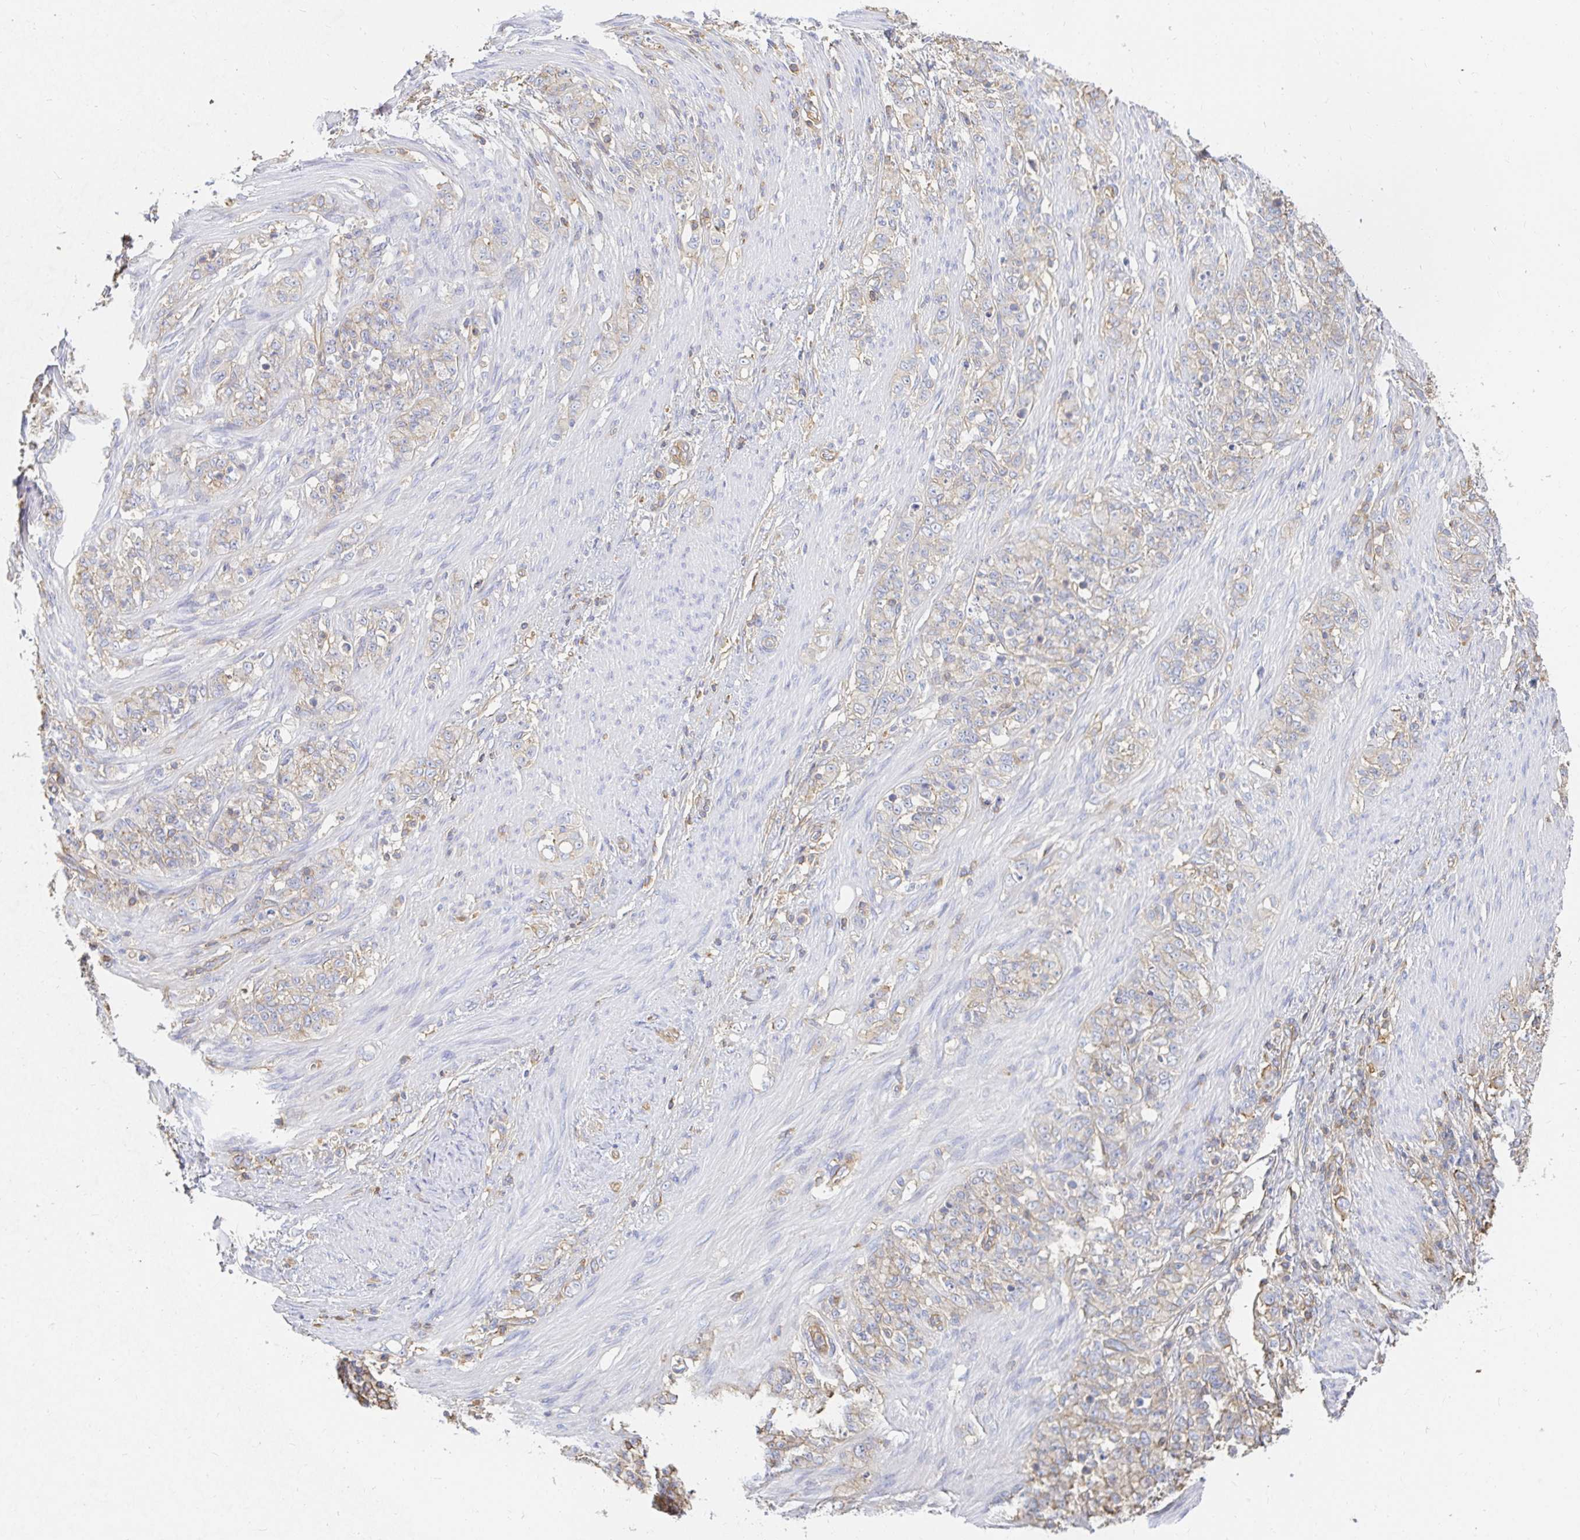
{"staining": {"intensity": "weak", "quantity": "25%-75%", "location": "cytoplasmic/membranous"}, "tissue": "stomach cancer", "cell_type": "Tumor cells", "image_type": "cancer", "snomed": [{"axis": "morphology", "description": "Adenocarcinoma, NOS"}, {"axis": "topography", "description": "Stomach"}], "caption": "Stomach cancer (adenocarcinoma) stained with a protein marker shows weak staining in tumor cells.", "gene": "TSPAN19", "patient": {"sex": "female", "age": 79}}